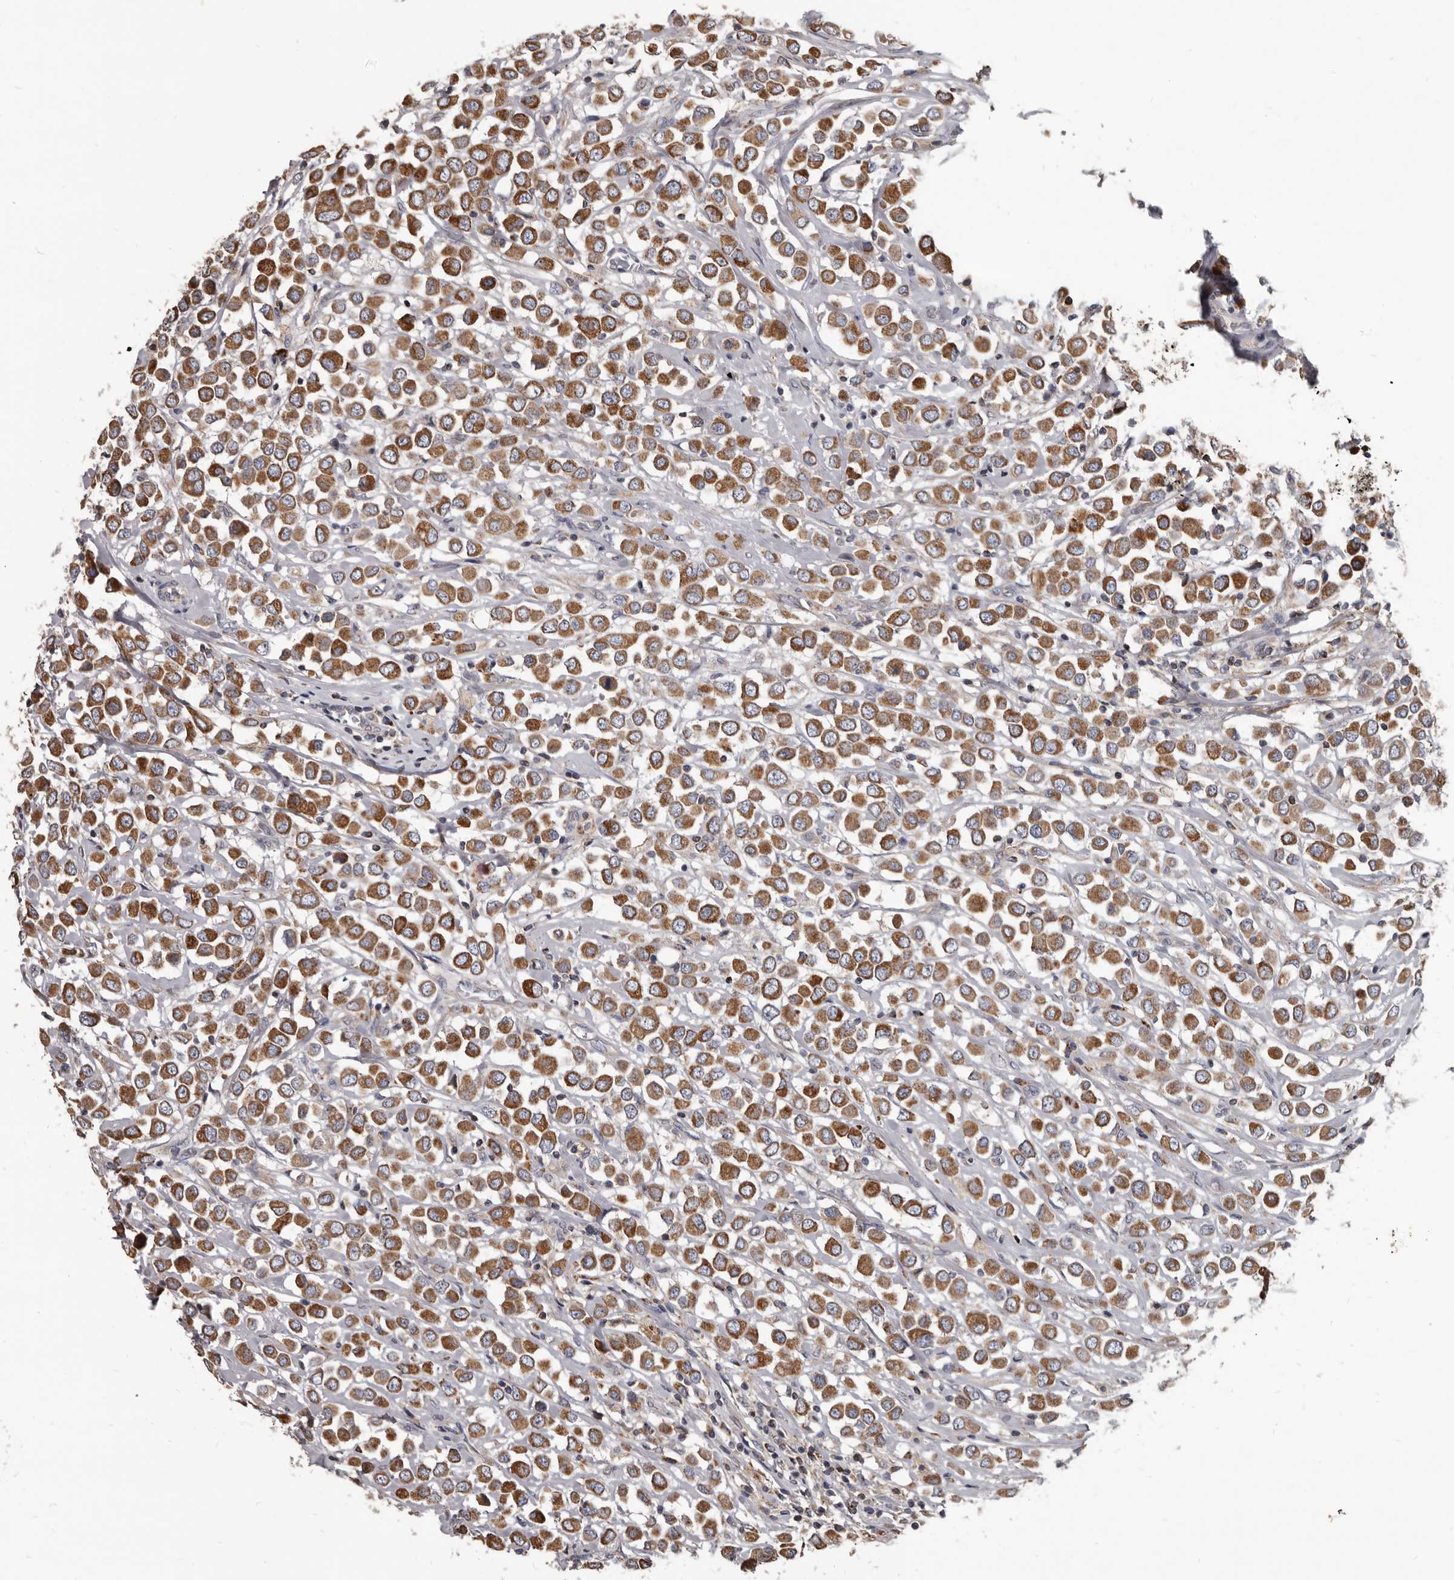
{"staining": {"intensity": "moderate", "quantity": ">75%", "location": "cytoplasmic/membranous"}, "tissue": "breast cancer", "cell_type": "Tumor cells", "image_type": "cancer", "snomed": [{"axis": "morphology", "description": "Duct carcinoma"}, {"axis": "topography", "description": "Breast"}], "caption": "Moderate cytoplasmic/membranous expression is present in about >75% of tumor cells in breast cancer. (IHC, brightfield microscopy, high magnification).", "gene": "ALDH5A1", "patient": {"sex": "female", "age": 61}}